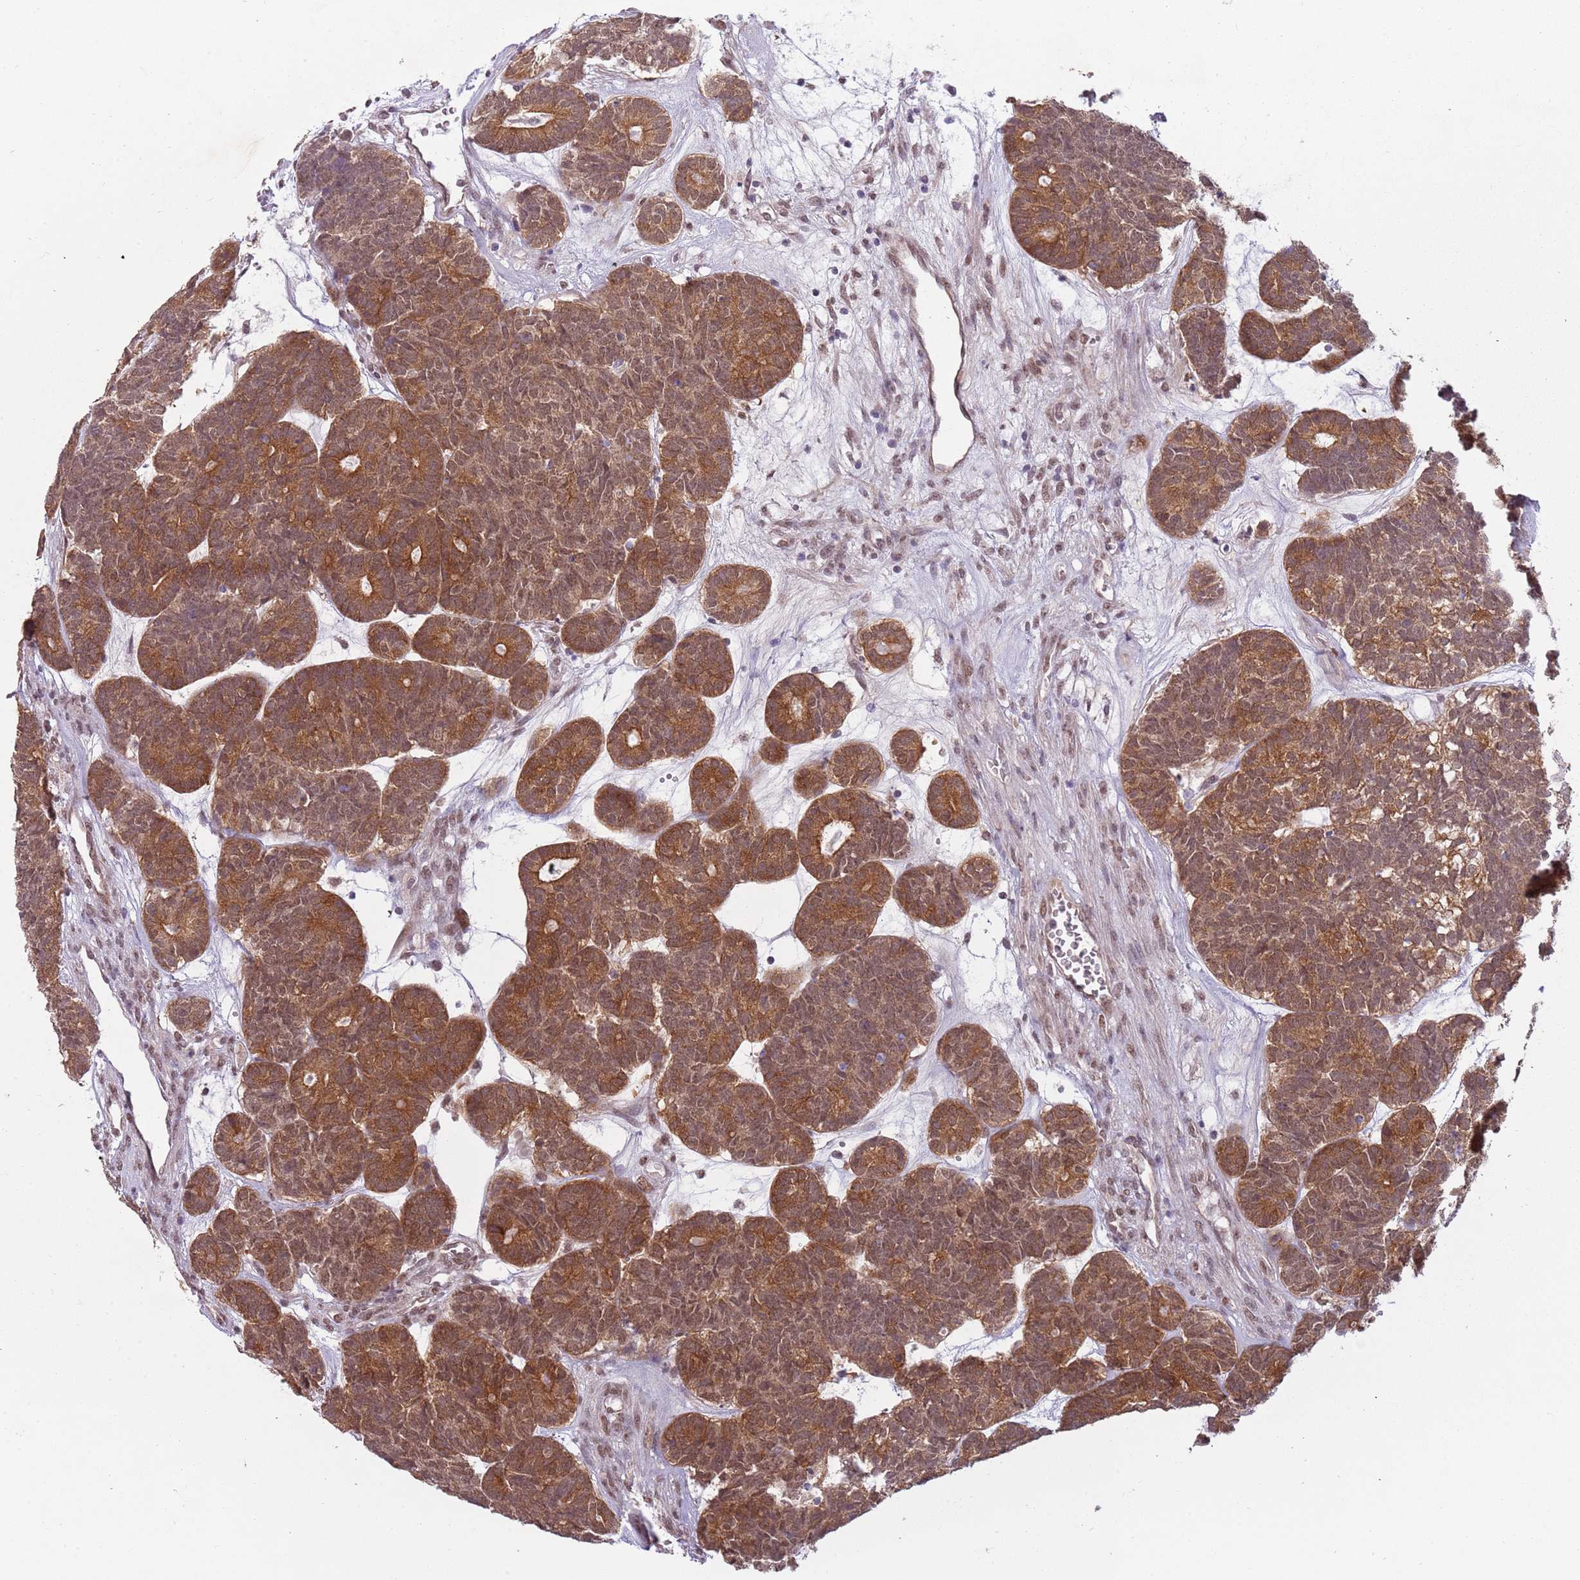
{"staining": {"intensity": "moderate", "quantity": ">75%", "location": "cytoplasmic/membranous,nuclear"}, "tissue": "head and neck cancer", "cell_type": "Tumor cells", "image_type": "cancer", "snomed": [{"axis": "morphology", "description": "Adenocarcinoma, NOS"}, {"axis": "topography", "description": "Head-Neck"}], "caption": "Immunohistochemistry micrograph of neoplastic tissue: human head and neck cancer stained using IHC reveals medium levels of moderate protein expression localized specifically in the cytoplasmic/membranous and nuclear of tumor cells, appearing as a cytoplasmic/membranous and nuclear brown color.", "gene": "FAM120AOS", "patient": {"sex": "female", "age": 81}}